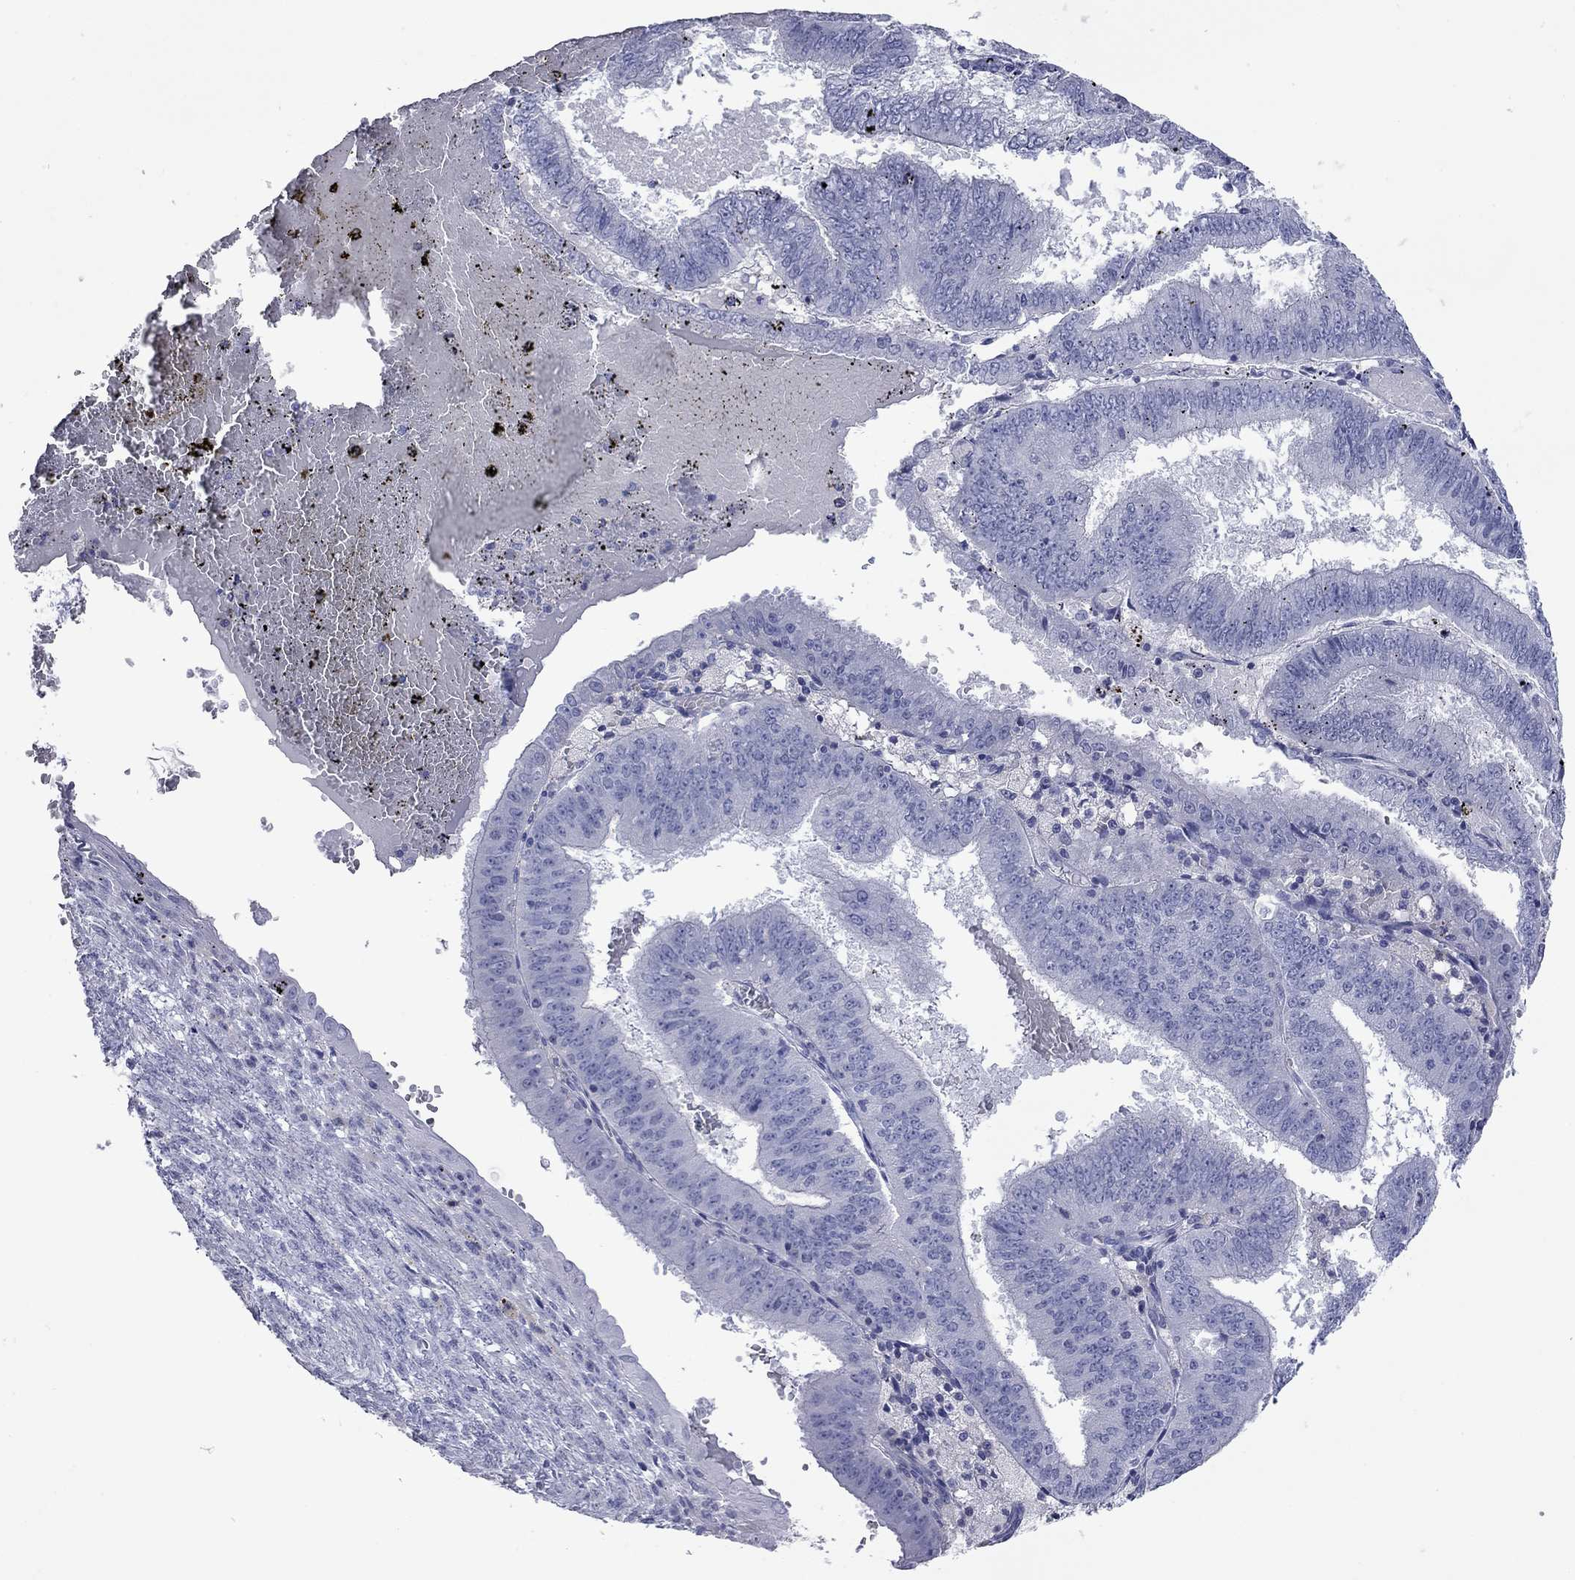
{"staining": {"intensity": "negative", "quantity": "none", "location": "none"}, "tissue": "endometrial cancer", "cell_type": "Tumor cells", "image_type": "cancer", "snomed": [{"axis": "morphology", "description": "Adenocarcinoma, NOS"}, {"axis": "topography", "description": "Endometrium"}], "caption": "Immunohistochemistry (IHC) of human endometrial cancer demonstrates no positivity in tumor cells.", "gene": "ACTL7B", "patient": {"sex": "female", "age": 66}}